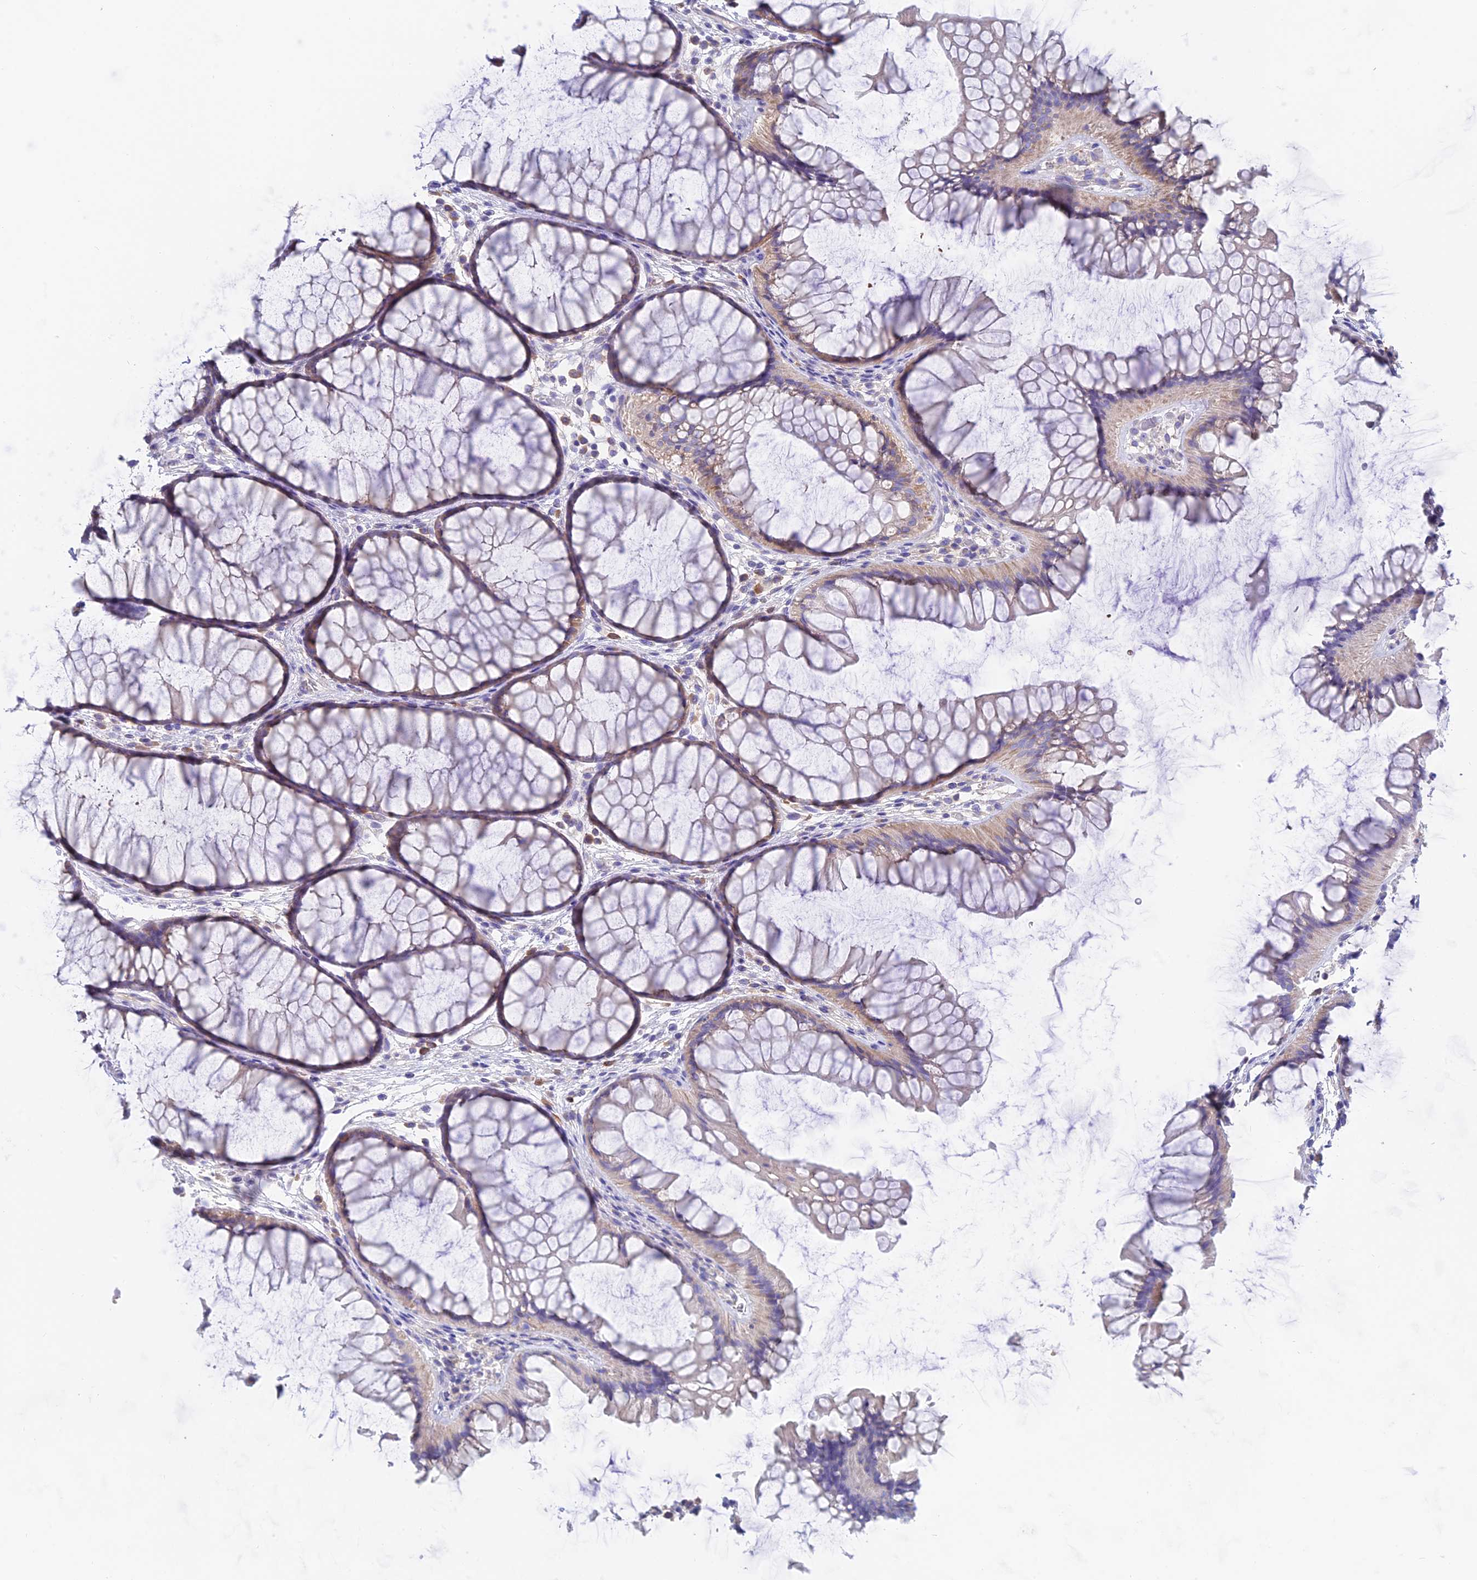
{"staining": {"intensity": "negative", "quantity": "none", "location": "none"}, "tissue": "colon", "cell_type": "Endothelial cells", "image_type": "normal", "snomed": [{"axis": "morphology", "description": "Normal tissue, NOS"}, {"axis": "topography", "description": "Colon"}], "caption": "An immunohistochemistry (IHC) photomicrograph of normal colon is shown. There is no staining in endothelial cells of colon.", "gene": "LZTFL1", "patient": {"sex": "female", "age": 82}}